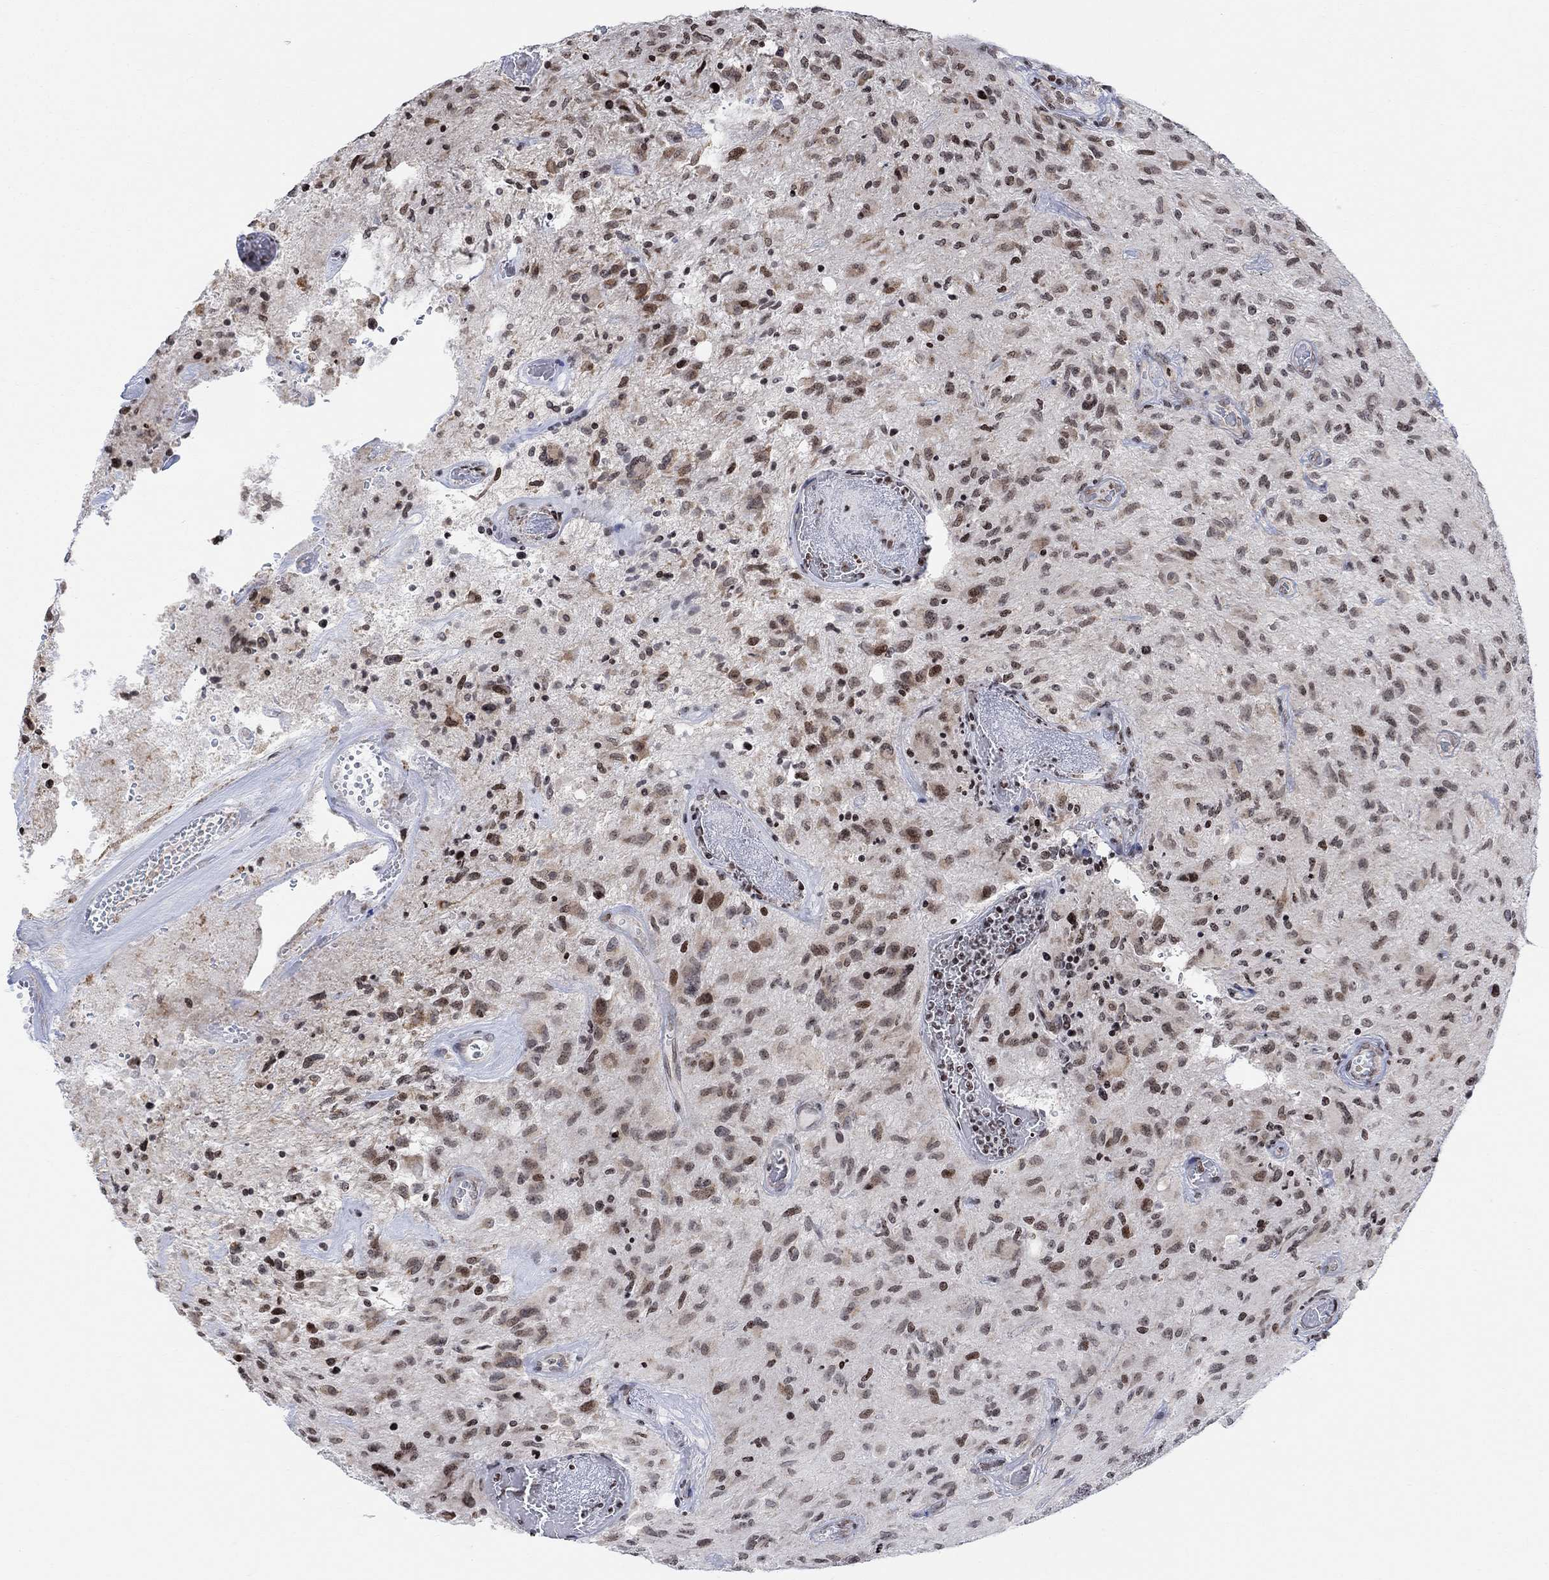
{"staining": {"intensity": "moderate", "quantity": "<25%", "location": "nuclear"}, "tissue": "glioma", "cell_type": "Tumor cells", "image_type": "cancer", "snomed": [{"axis": "morphology", "description": "Glioma, malignant, NOS"}, {"axis": "morphology", "description": "Glioma, malignant, High grade"}, {"axis": "topography", "description": "Brain"}], "caption": "Protein expression analysis of glioma displays moderate nuclear positivity in approximately <25% of tumor cells.", "gene": "ABHD14A", "patient": {"sex": "female", "age": 71}}